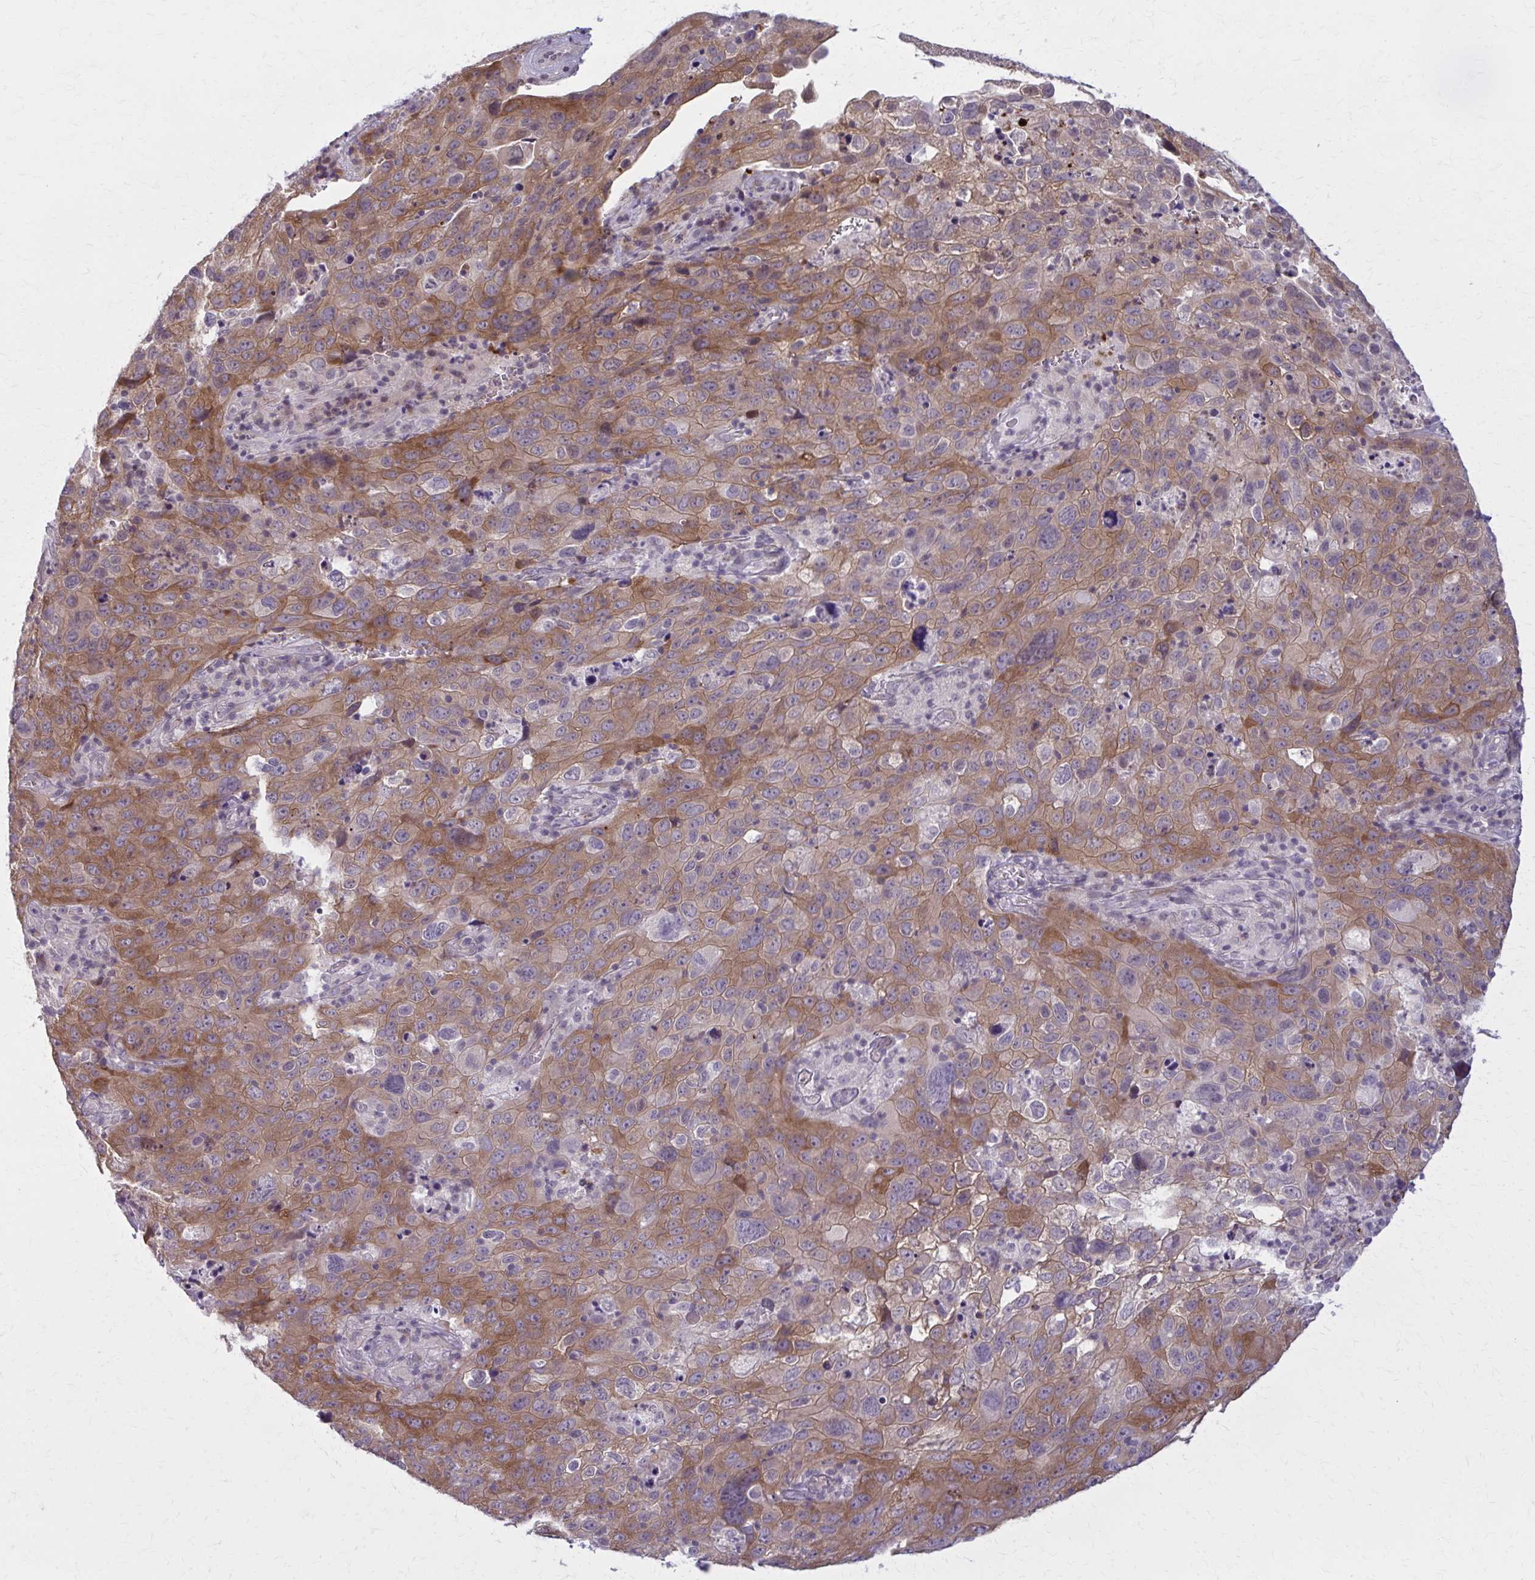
{"staining": {"intensity": "moderate", "quantity": ">75%", "location": "cytoplasmic/membranous"}, "tissue": "cervical cancer", "cell_type": "Tumor cells", "image_type": "cancer", "snomed": [{"axis": "morphology", "description": "Squamous cell carcinoma, NOS"}, {"axis": "topography", "description": "Cervix"}], "caption": "Immunohistochemistry (DAB (3,3'-diaminobenzidine)) staining of squamous cell carcinoma (cervical) demonstrates moderate cytoplasmic/membranous protein expression in approximately >75% of tumor cells.", "gene": "NUMBL", "patient": {"sex": "female", "age": 44}}